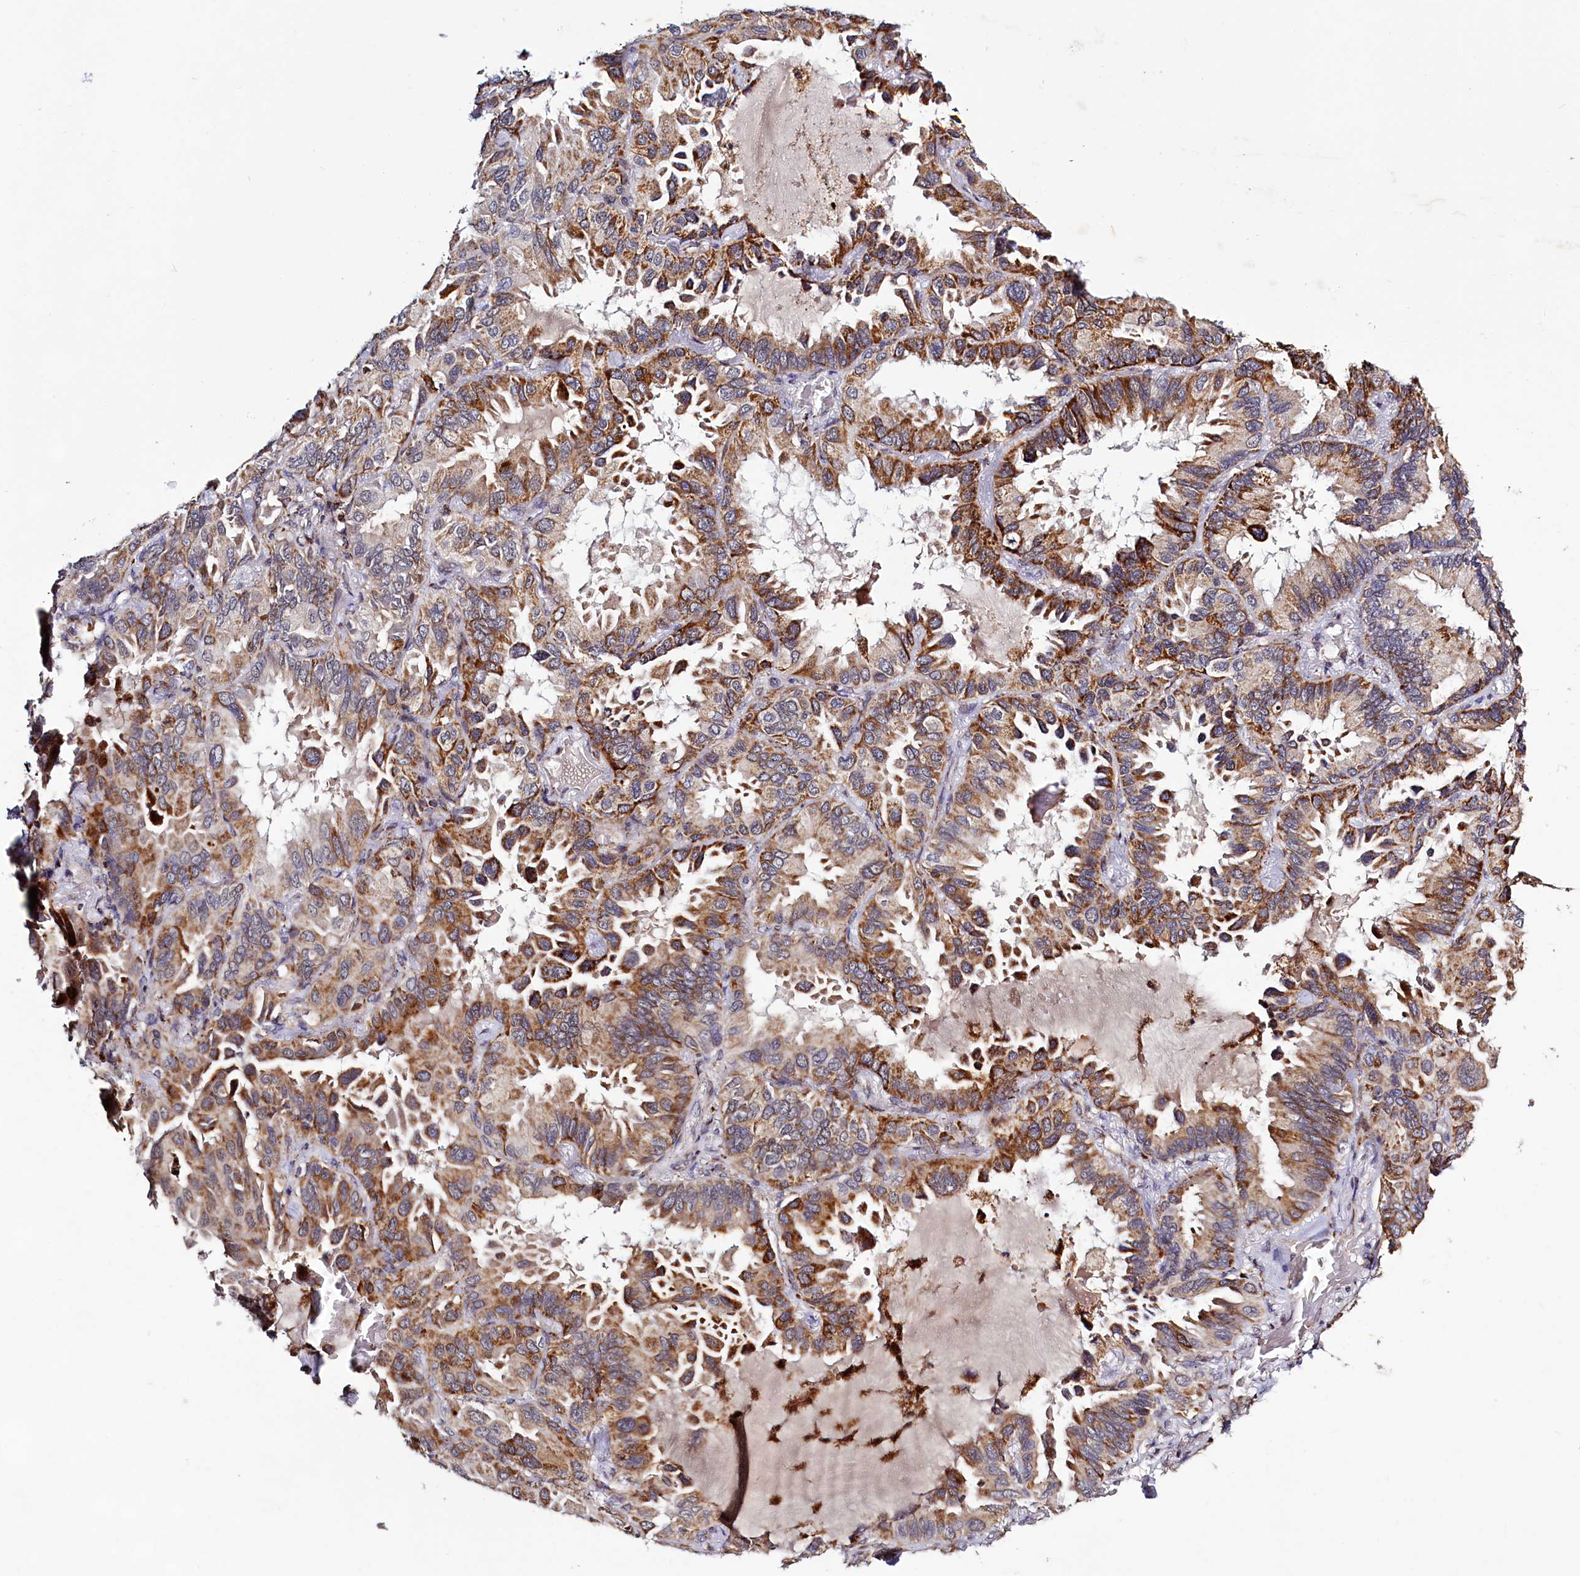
{"staining": {"intensity": "moderate", "quantity": ">75%", "location": "cytoplasmic/membranous"}, "tissue": "lung cancer", "cell_type": "Tumor cells", "image_type": "cancer", "snomed": [{"axis": "morphology", "description": "Adenocarcinoma, NOS"}, {"axis": "topography", "description": "Lung"}], "caption": "Immunohistochemical staining of lung adenocarcinoma reveals medium levels of moderate cytoplasmic/membranous positivity in approximately >75% of tumor cells. (DAB (3,3'-diaminobenzidine) IHC with brightfield microscopy, high magnification).", "gene": "DYNC2H1", "patient": {"sex": "male", "age": 64}}